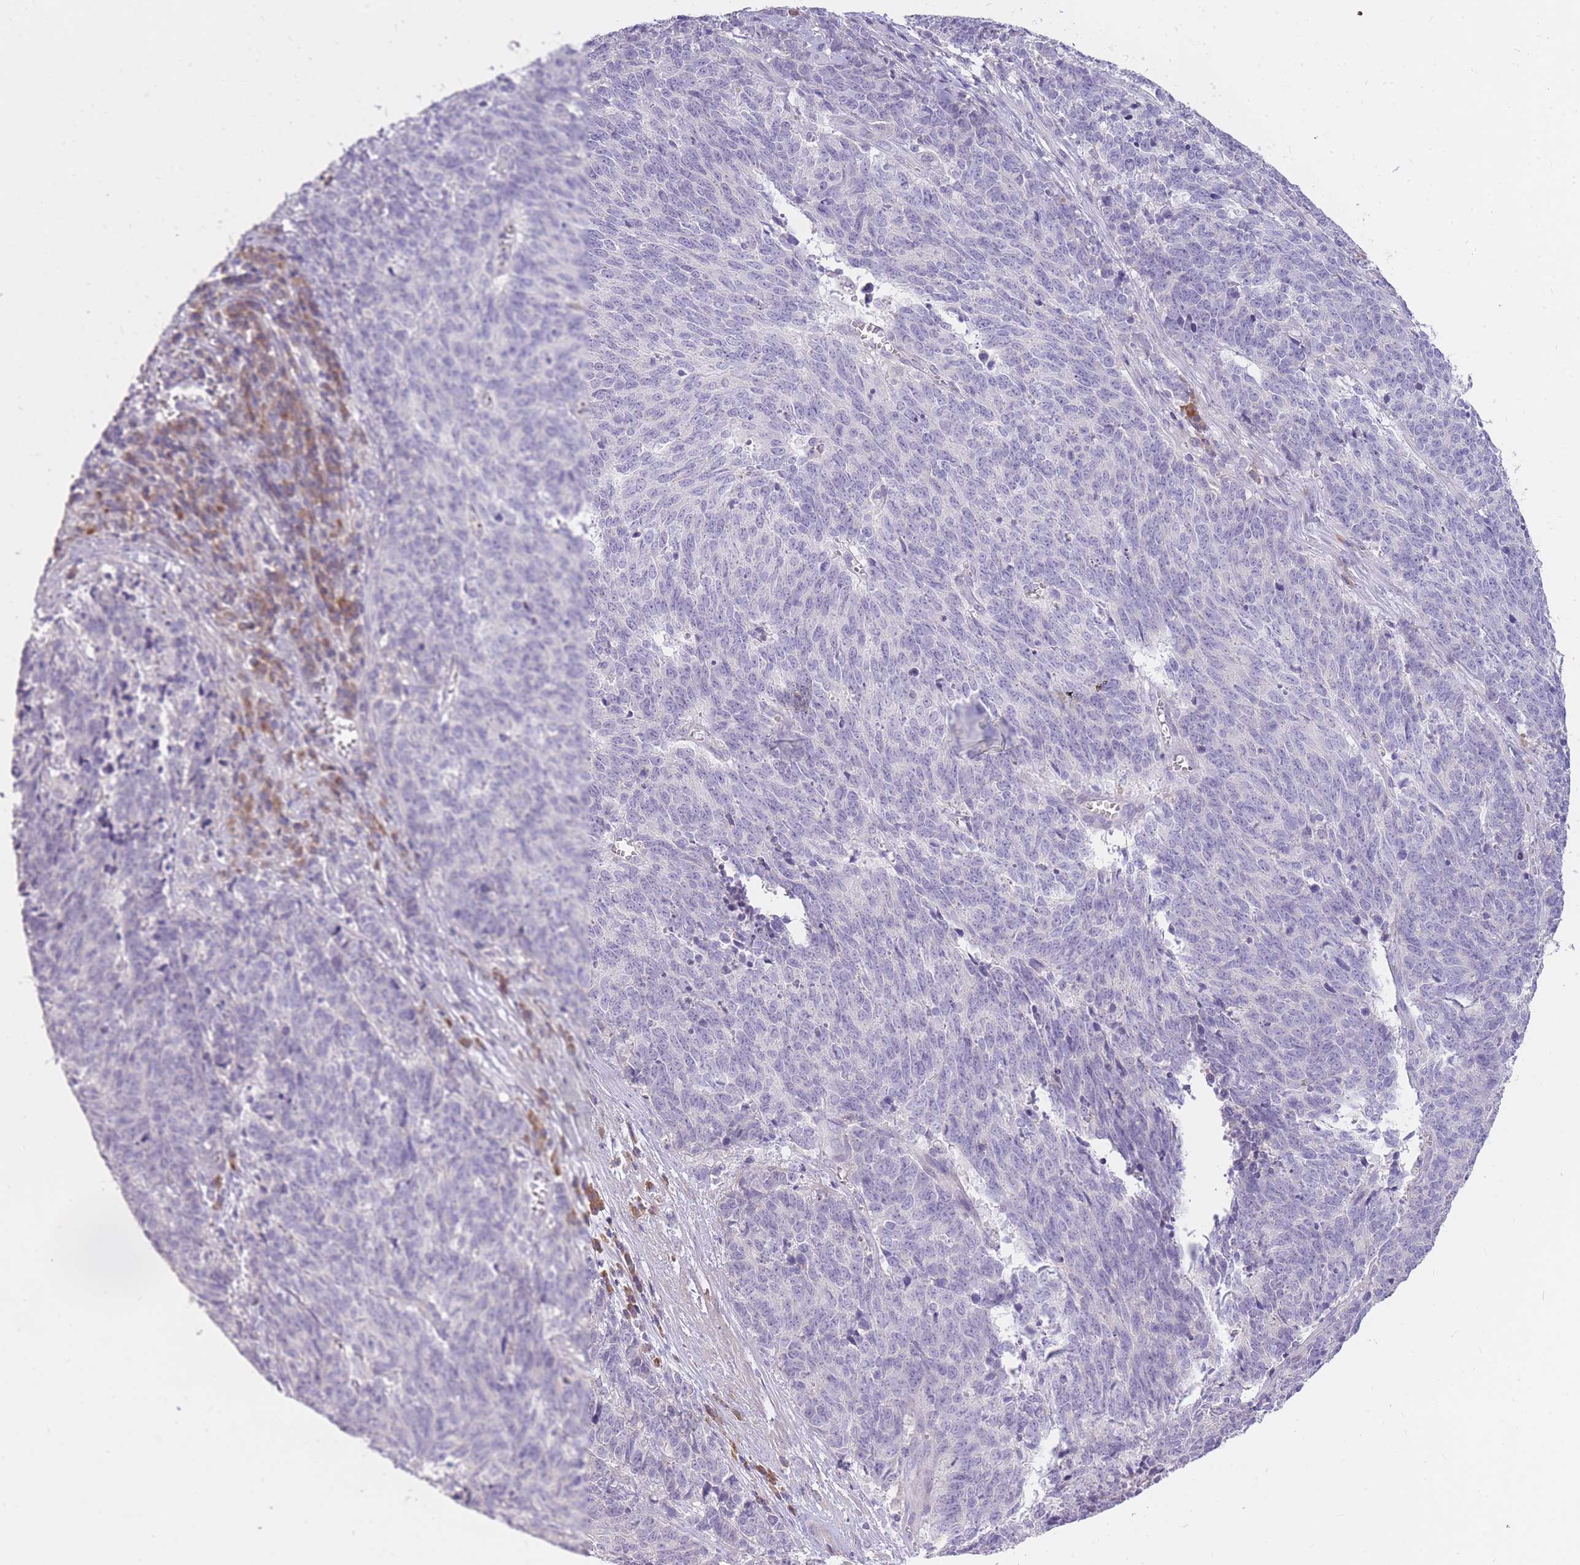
{"staining": {"intensity": "negative", "quantity": "none", "location": "none"}, "tissue": "cervical cancer", "cell_type": "Tumor cells", "image_type": "cancer", "snomed": [{"axis": "morphology", "description": "Squamous cell carcinoma, NOS"}, {"axis": "topography", "description": "Cervix"}], "caption": "DAB (3,3'-diaminobenzidine) immunohistochemical staining of squamous cell carcinoma (cervical) exhibits no significant expression in tumor cells.", "gene": "FRG2C", "patient": {"sex": "female", "age": 29}}